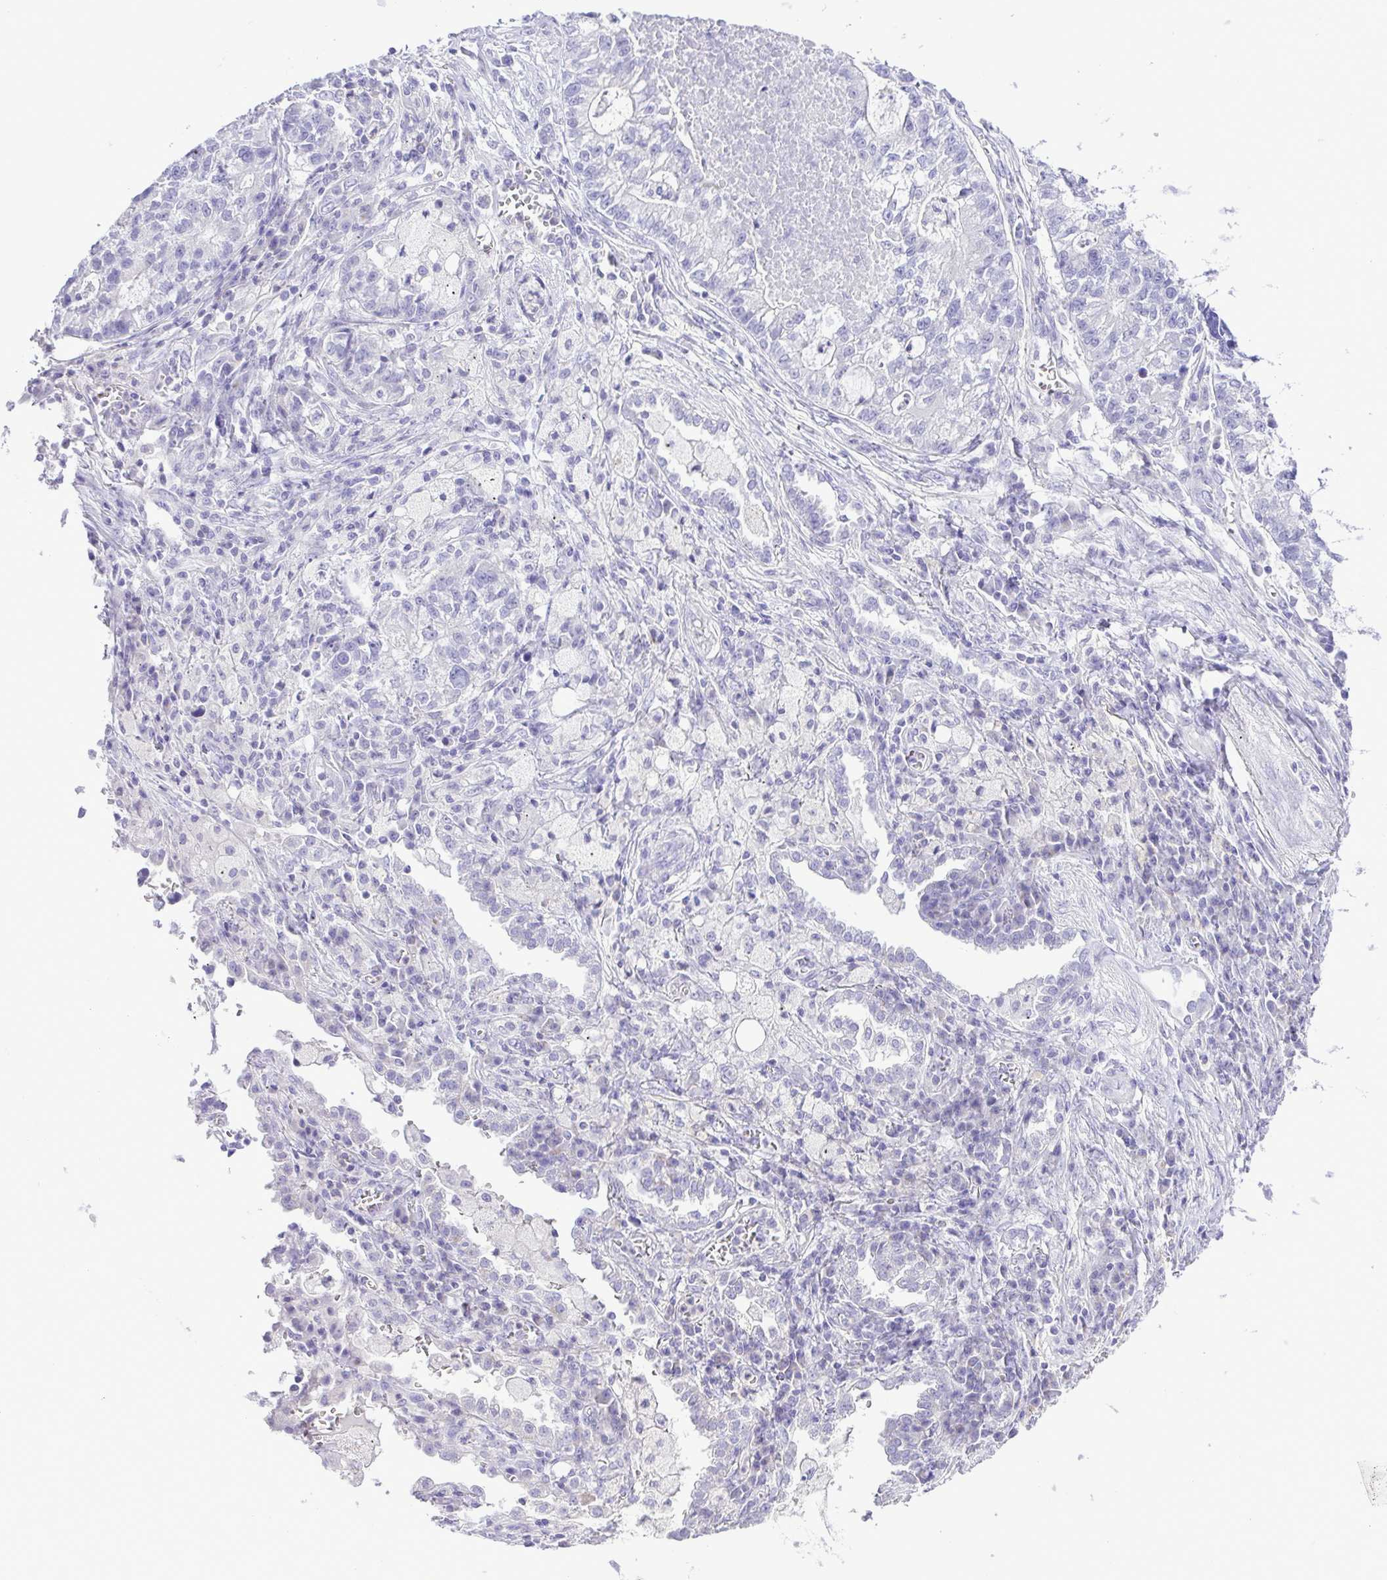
{"staining": {"intensity": "negative", "quantity": "none", "location": "none"}, "tissue": "lung cancer", "cell_type": "Tumor cells", "image_type": "cancer", "snomed": [{"axis": "morphology", "description": "Adenocarcinoma, NOS"}, {"axis": "topography", "description": "Lung"}], "caption": "IHC of lung adenocarcinoma displays no positivity in tumor cells.", "gene": "SYT1", "patient": {"sex": "male", "age": 57}}